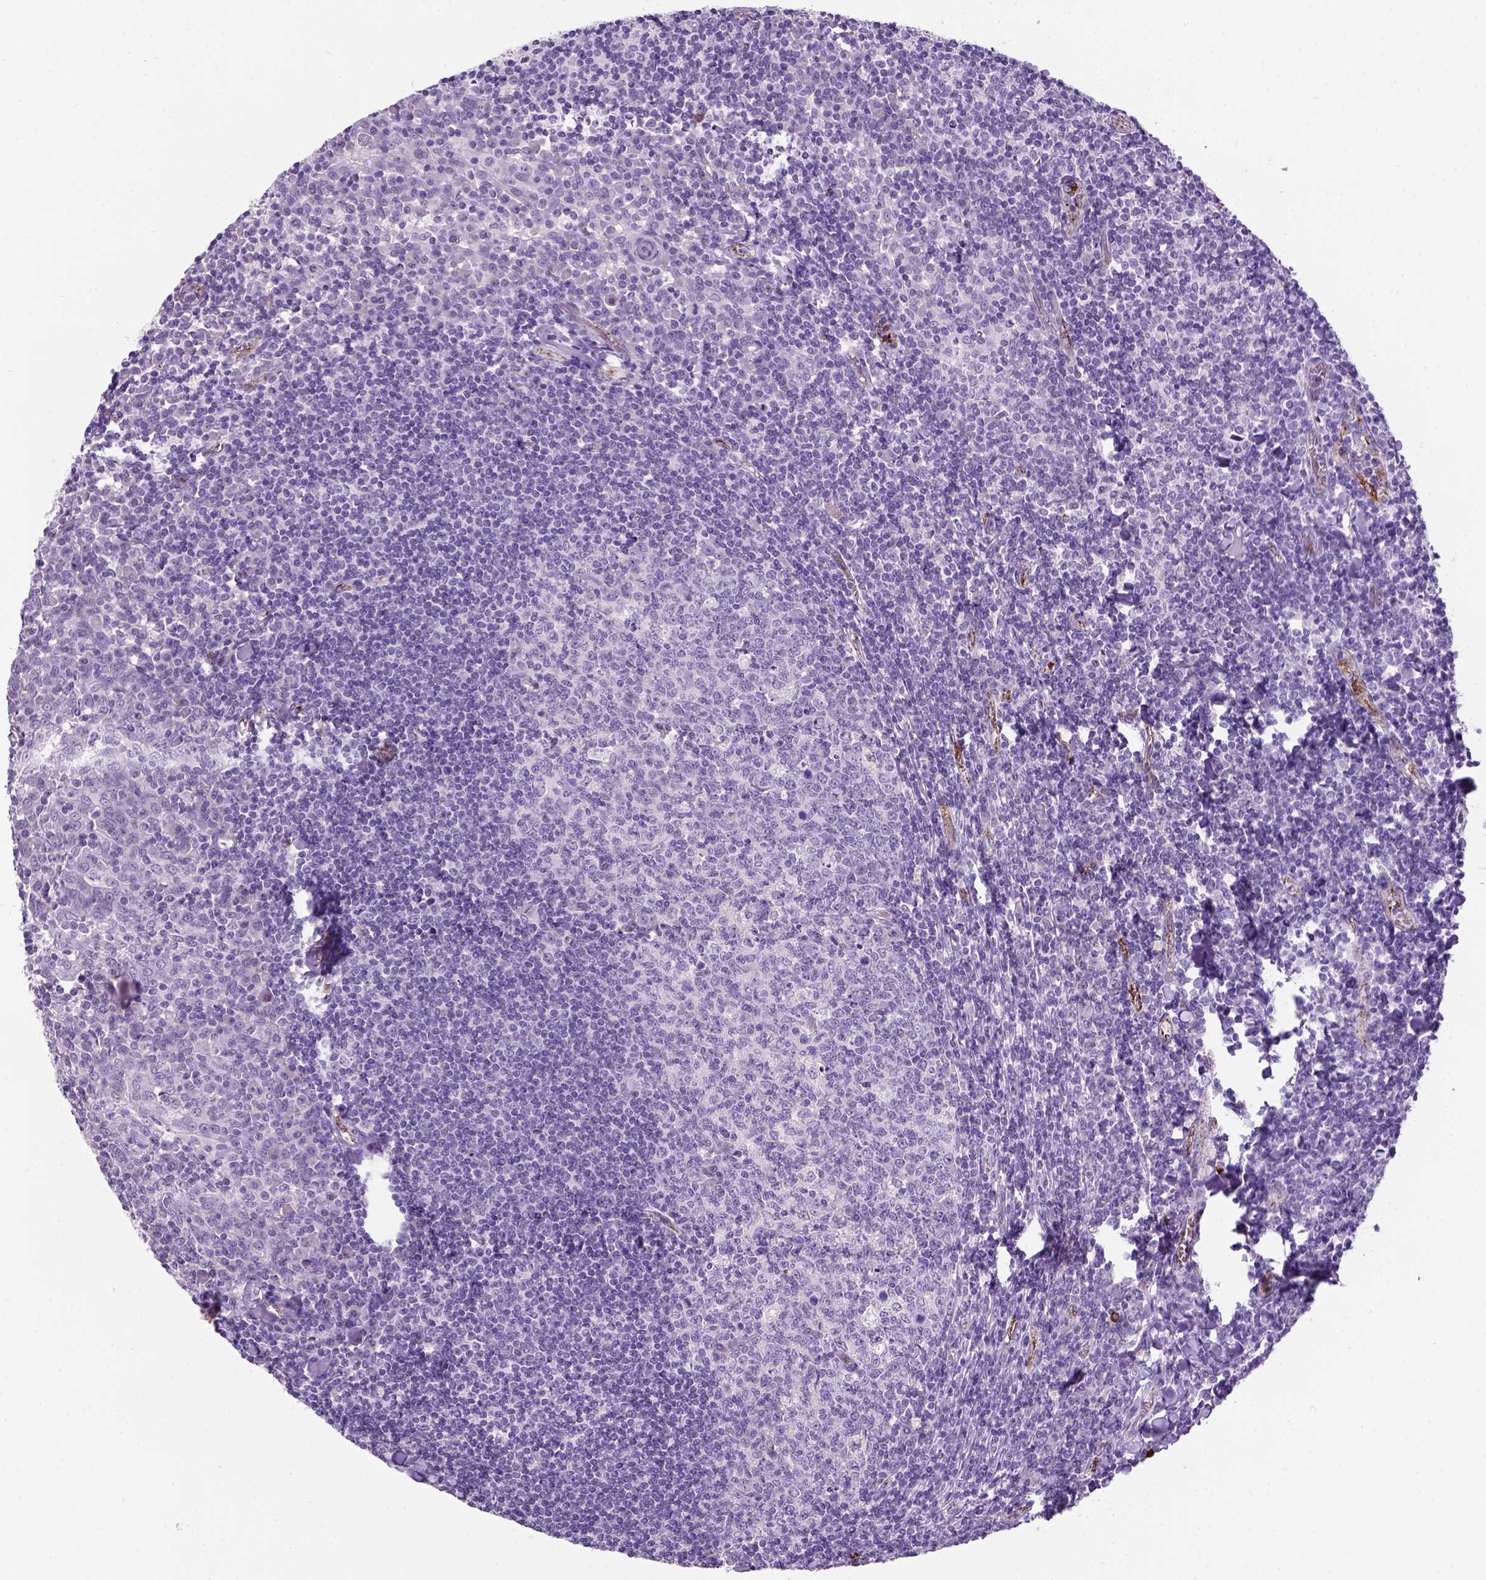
{"staining": {"intensity": "negative", "quantity": "none", "location": "none"}, "tissue": "tonsil", "cell_type": "Germinal center cells", "image_type": "normal", "snomed": [{"axis": "morphology", "description": "Normal tissue, NOS"}, {"axis": "topography", "description": "Tonsil"}], "caption": "Immunohistochemistry histopathology image of unremarkable tonsil: human tonsil stained with DAB exhibits no significant protein positivity in germinal center cells. The staining is performed using DAB (3,3'-diaminobenzidine) brown chromogen with nuclei counter-stained in using hematoxylin.", "gene": "VWF", "patient": {"sex": "female", "age": 12}}